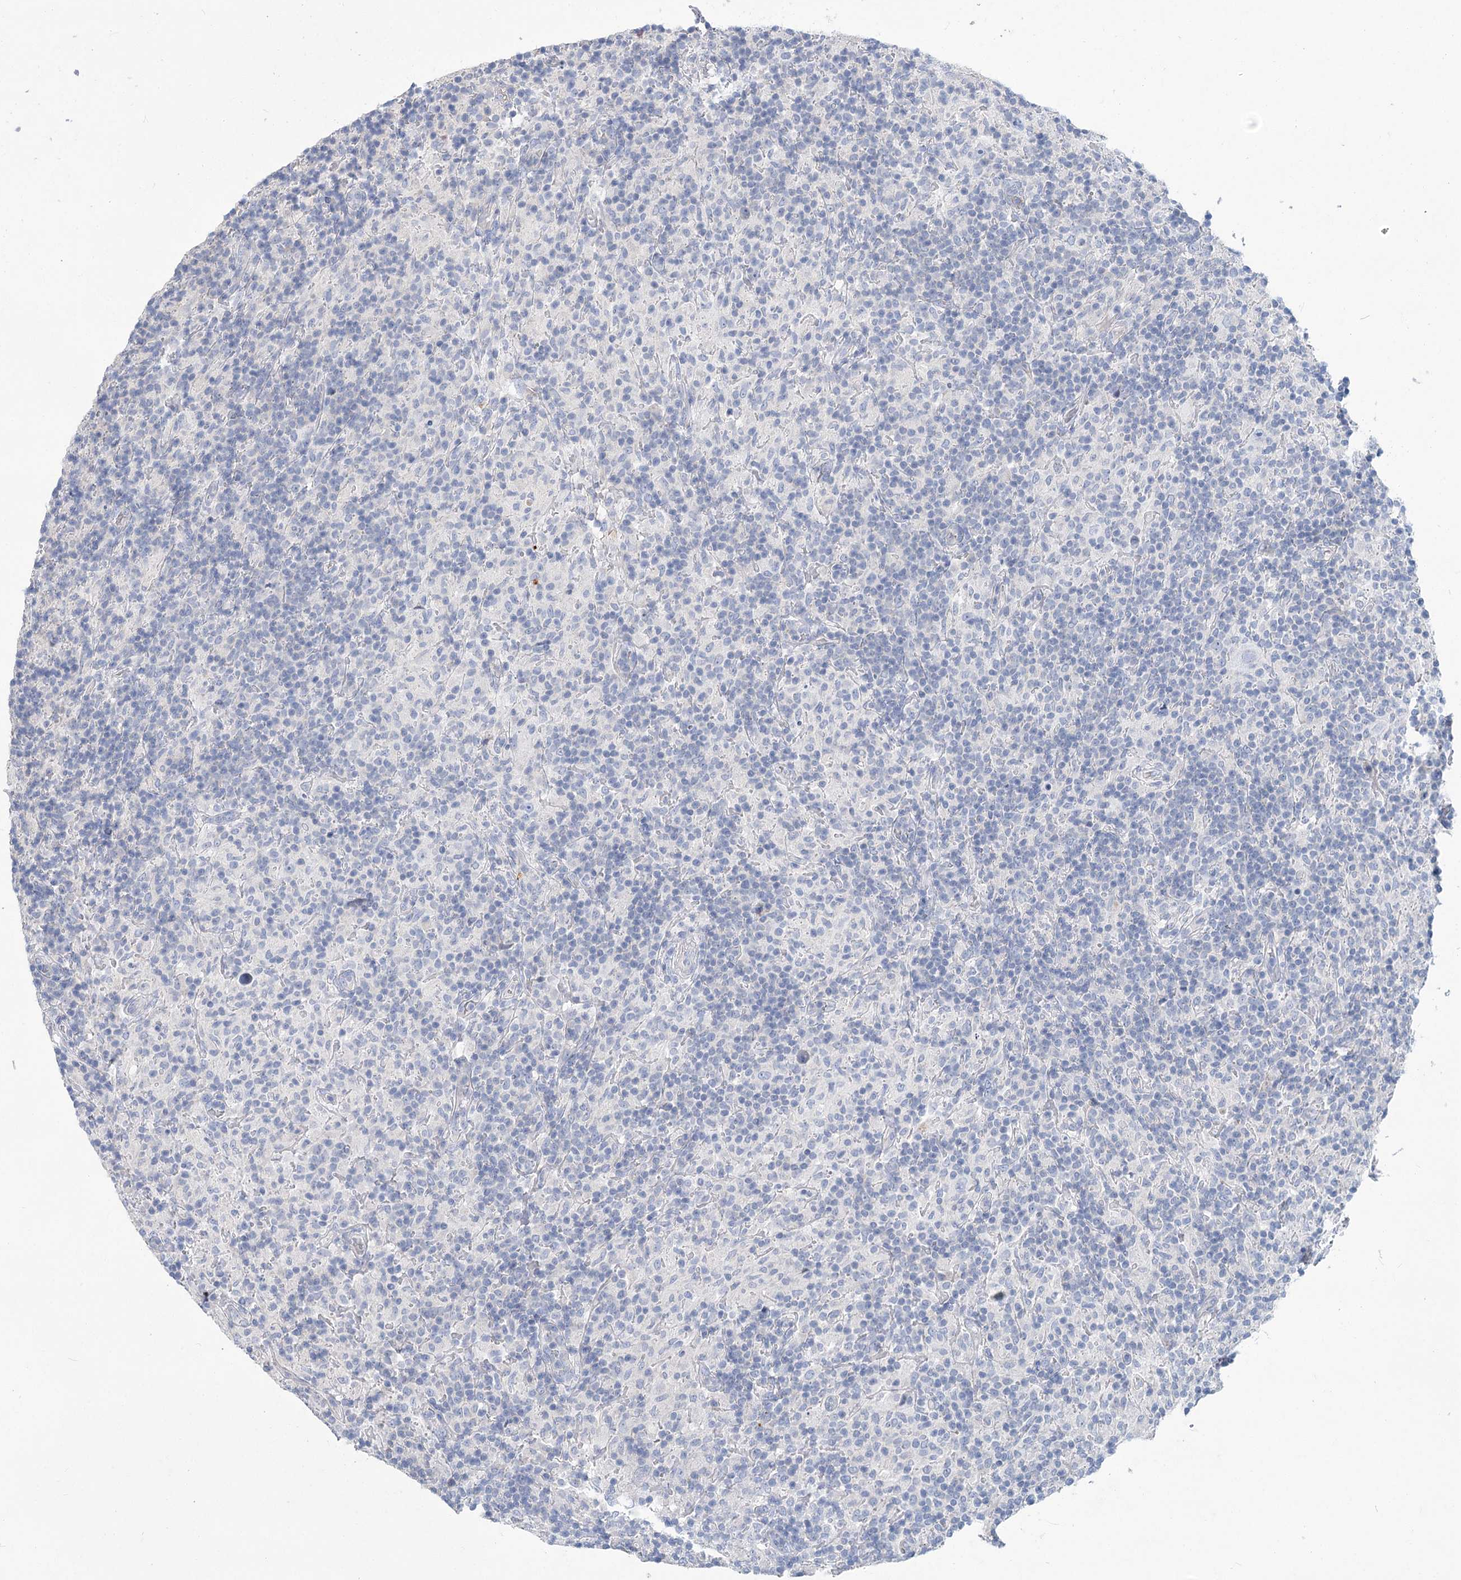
{"staining": {"intensity": "negative", "quantity": "none", "location": "none"}, "tissue": "lymphoma", "cell_type": "Tumor cells", "image_type": "cancer", "snomed": [{"axis": "morphology", "description": "Hodgkin's disease, NOS"}, {"axis": "topography", "description": "Lymph node"}], "caption": "Immunohistochemical staining of human Hodgkin's disease reveals no significant positivity in tumor cells. (DAB (3,3'-diaminobenzidine) immunohistochemistry with hematoxylin counter stain).", "gene": "SLC9A3", "patient": {"sex": "male", "age": 70}}